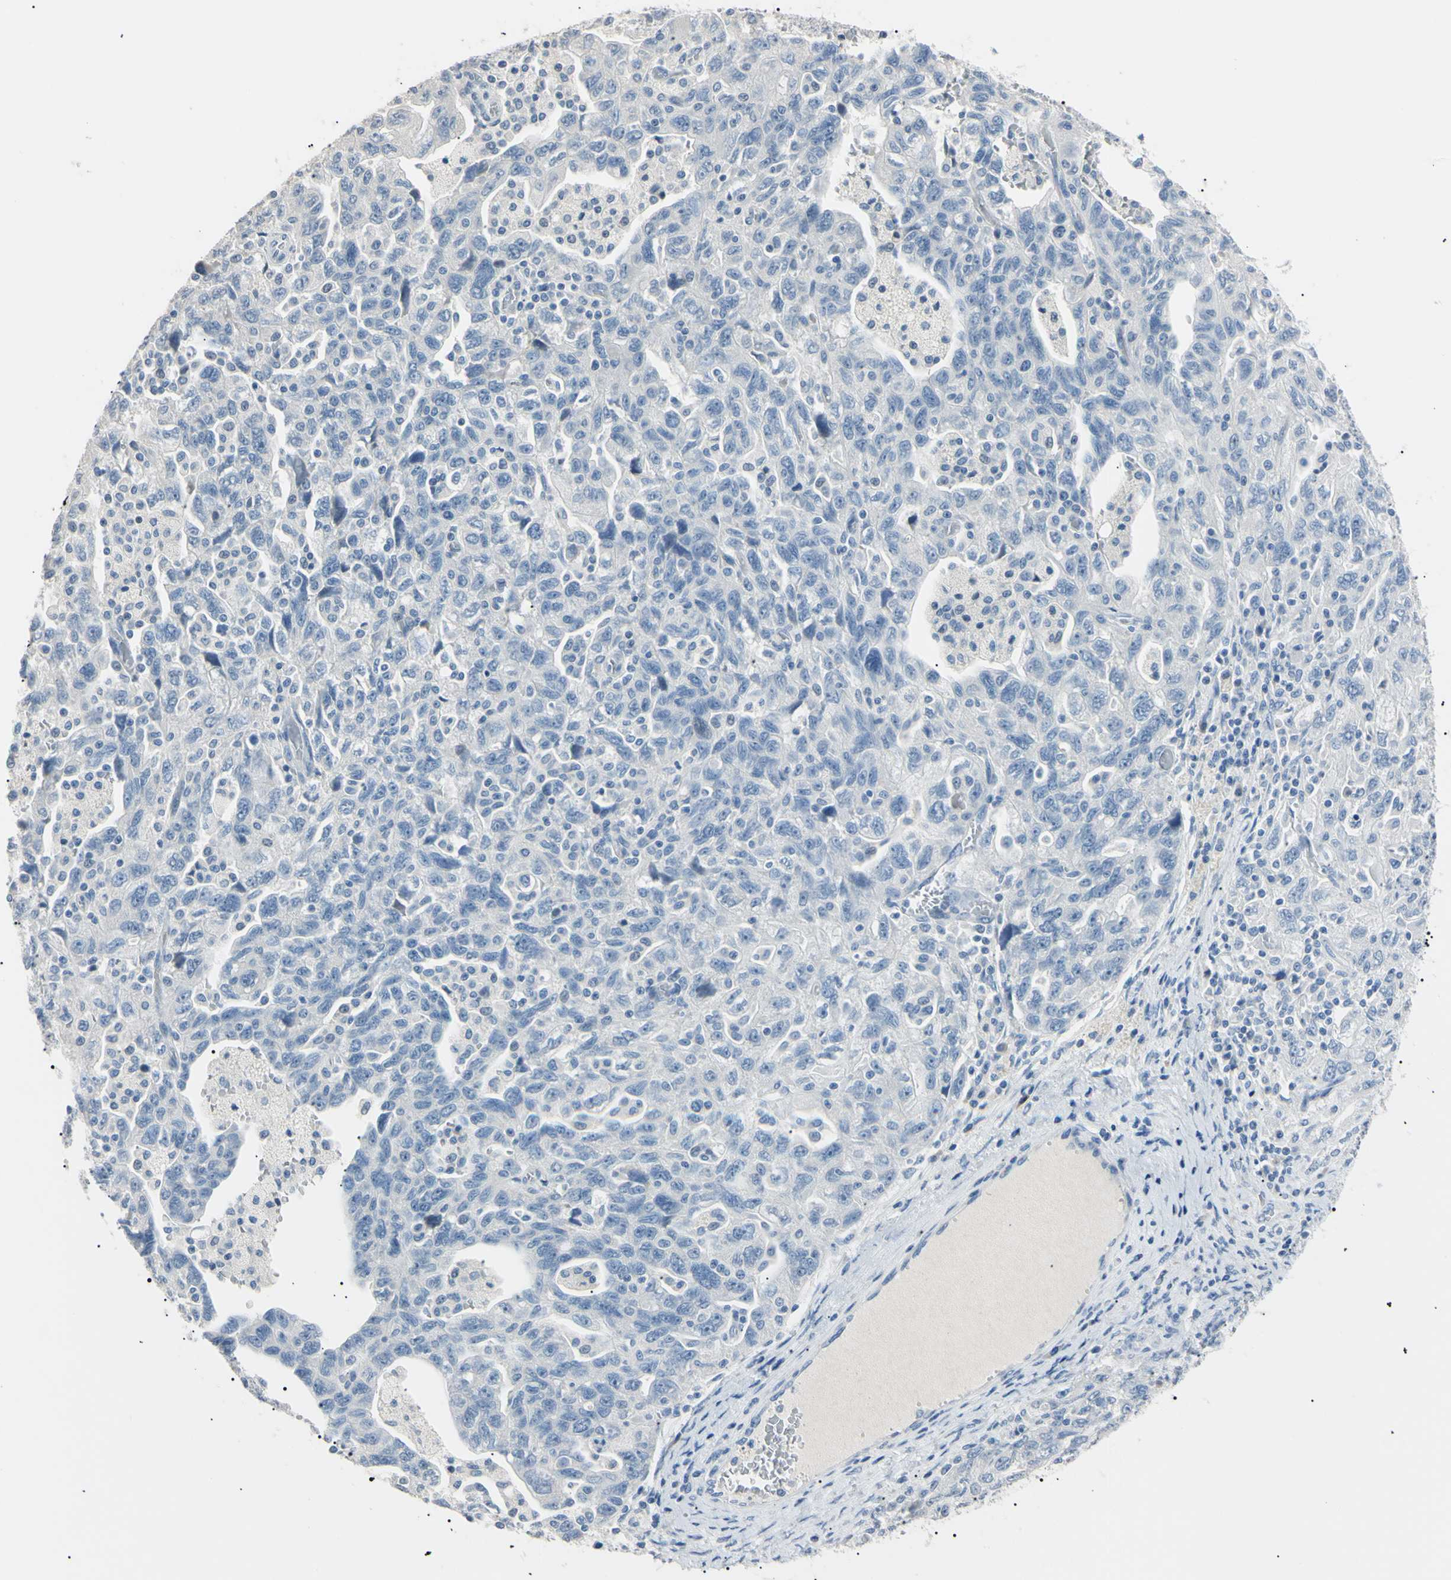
{"staining": {"intensity": "negative", "quantity": "none", "location": "none"}, "tissue": "ovarian cancer", "cell_type": "Tumor cells", "image_type": "cancer", "snomed": [{"axis": "morphology", "description": "Carcinoma, NOS"}, {"axis": "morphology", "description": "Cystadenocarcinoma, serous, NOS"}, {"axis": "topography", "description": "Ovary"}], "caption": "Tumor cells are negative for protein expression in human ovarian cancer (carcinoma). The staining is performed using DAB brown chromogen with nuclei counter-stained in using hematoxylin.", "gene": "CGB3", "patient": {"sex": "female", "age": 69}}